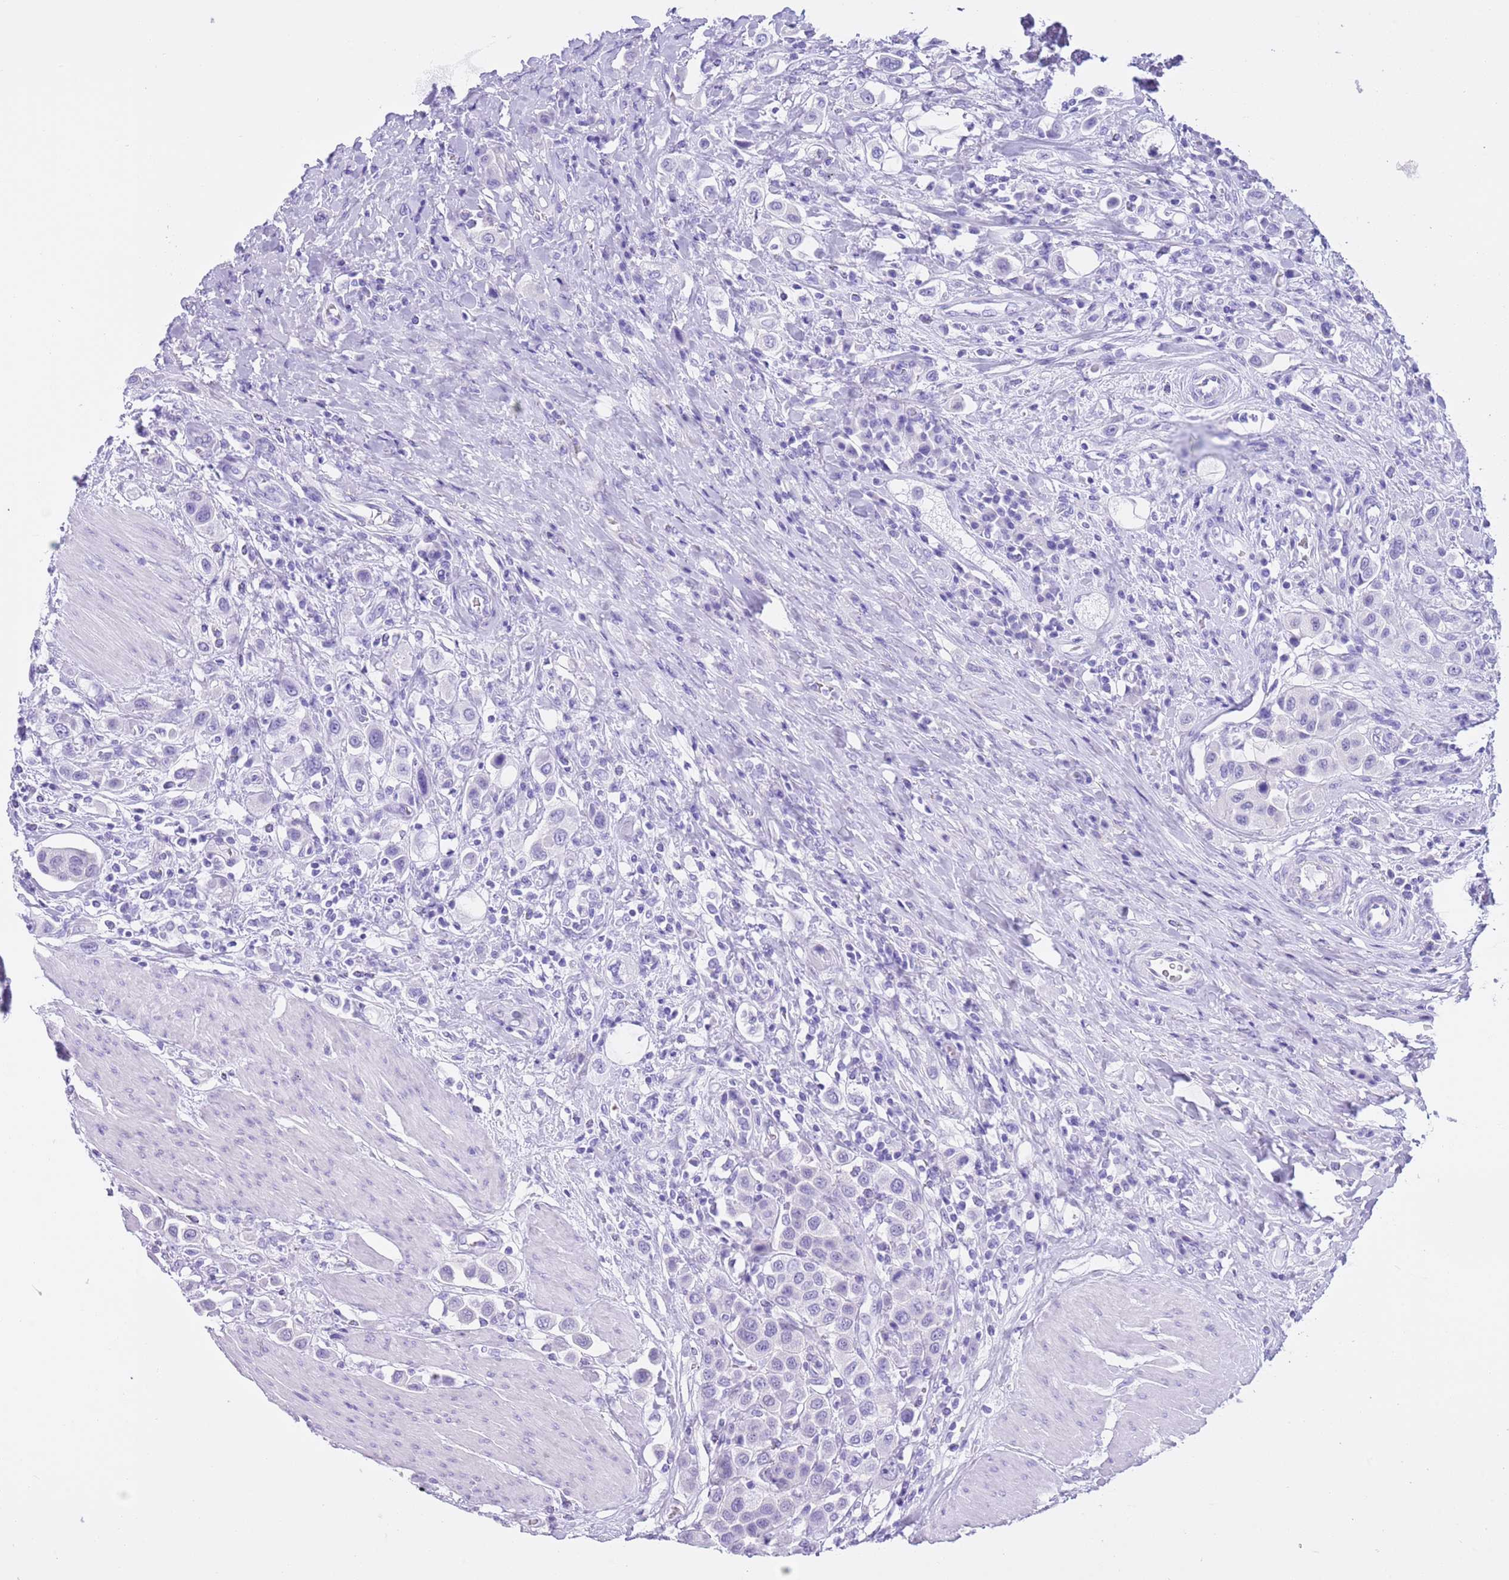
{"staining": {"intensity": "negative", "quantity": "none", "location": "none"}, "tissue": "urothelial cancer", "cell_type": "Tumor cells", "image_type": "cancer", "snomed": [{"axis": "morphology", "description": "Urothelial carcinoma, High grade"}, {"axis": "topography", "description": "Urinary bladder"}], "caption": "Human urothelial cancer stained for a protein using immunohistochemistry displays no staining in tumor cells.", "gene": "TMEM185B", "patient": {"sex": "male", "age": 50}}